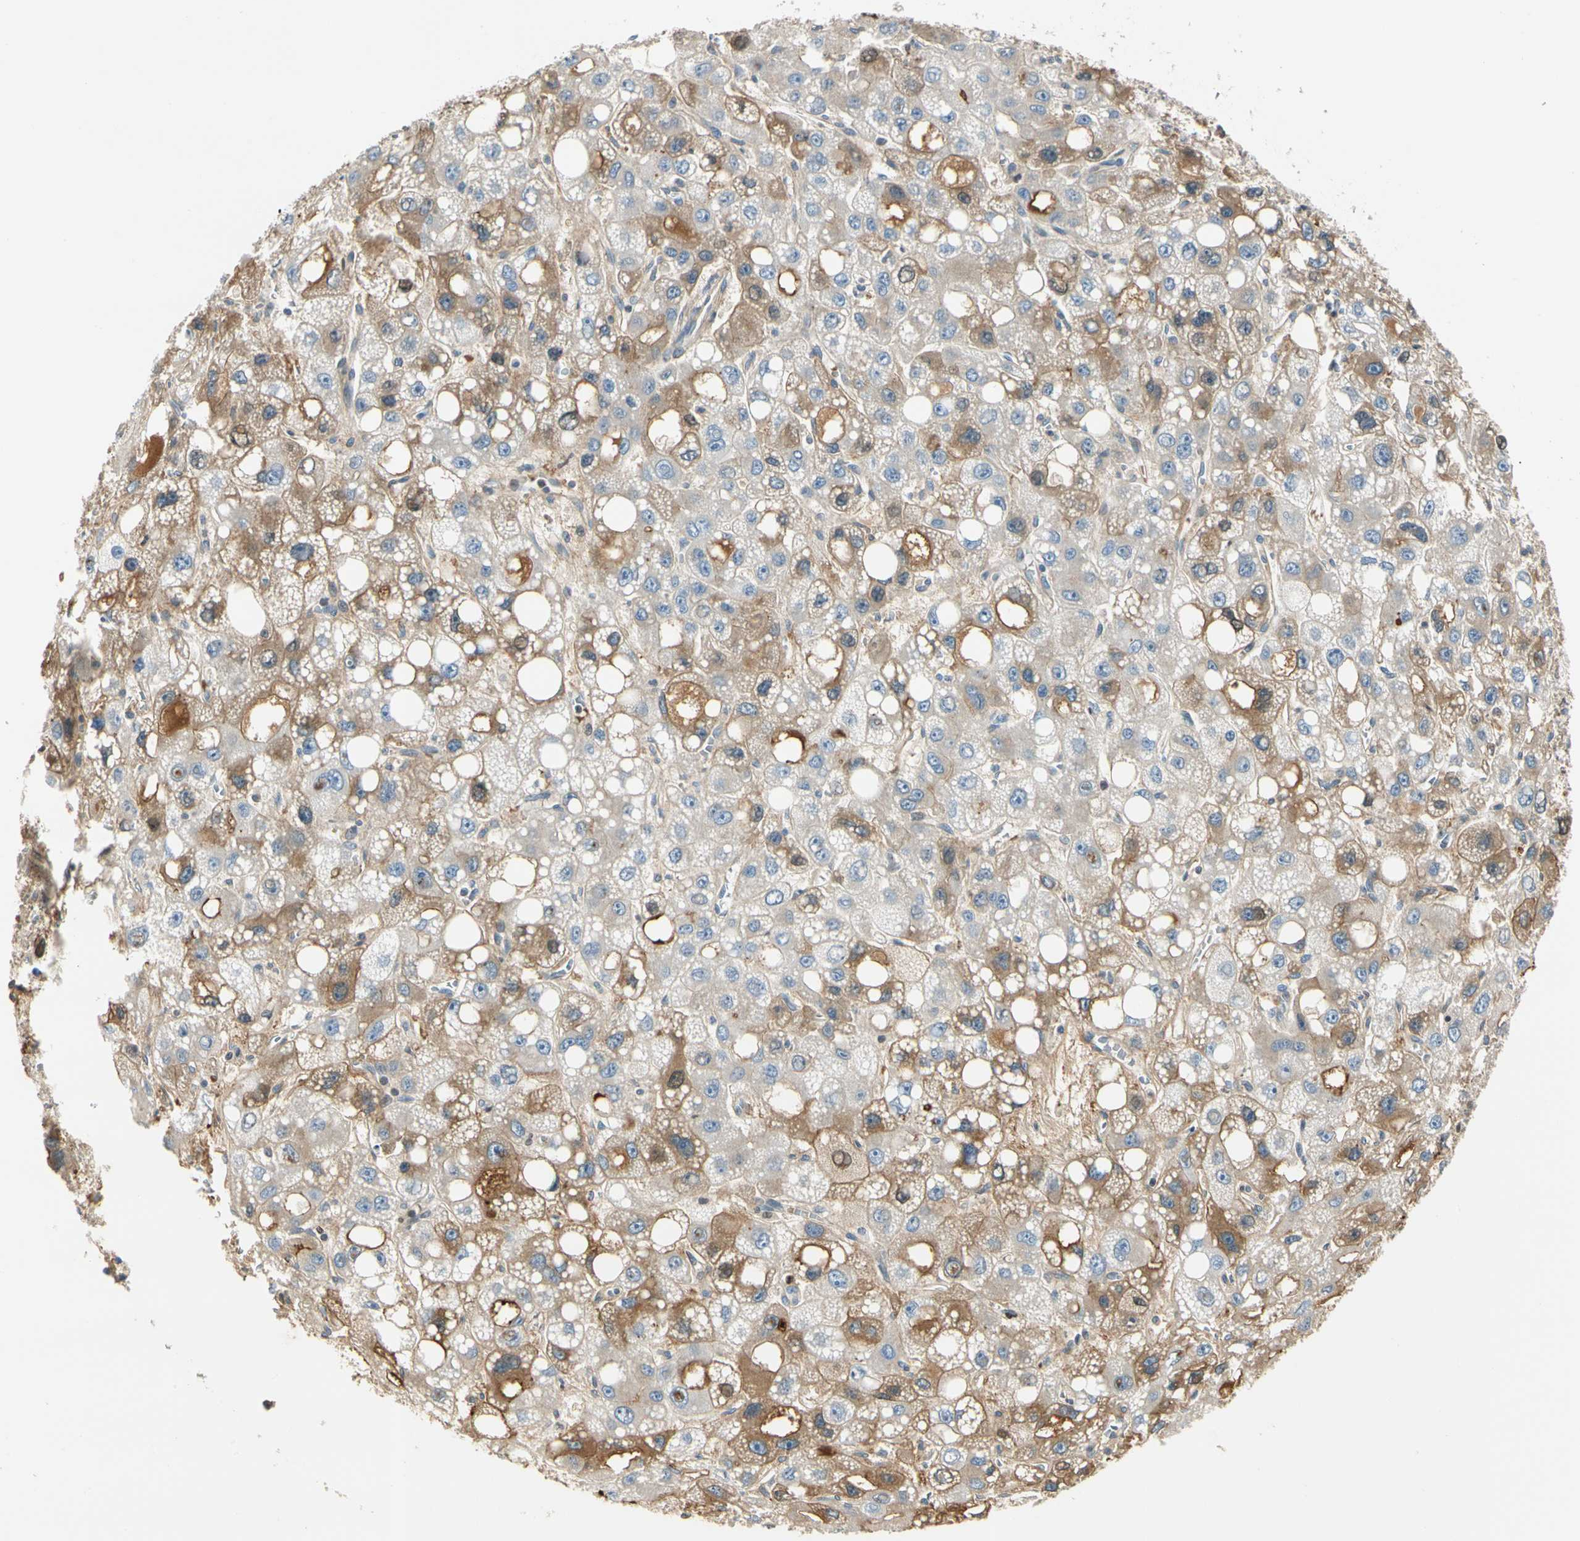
{"staining": {"intensity": "moderate", "quantity": ">75%", "location": "cytoplasmic/membranous"}, "tissue": "liver cancer", "cell_type": "Tumor cells", "image_type": "cancer", "snomed": [{"axis": "morphology", "description": "Carcinoma, Hepatocellular, NOS"}, {"axis": "topography", "description": "Liver"}], "caption": "Immunohistochemistry histopathology image of neoplastic tissue: liver cancer stained using immunohistochemistry shows medium levels of moderate protein expression localized specifically in the cytoplasmic/membranous of tumor cells, appearing as a cytoplasmic/membranous brown color.", "gene": "LAMB3", "patient": {"sex": "male", "age": 55}}